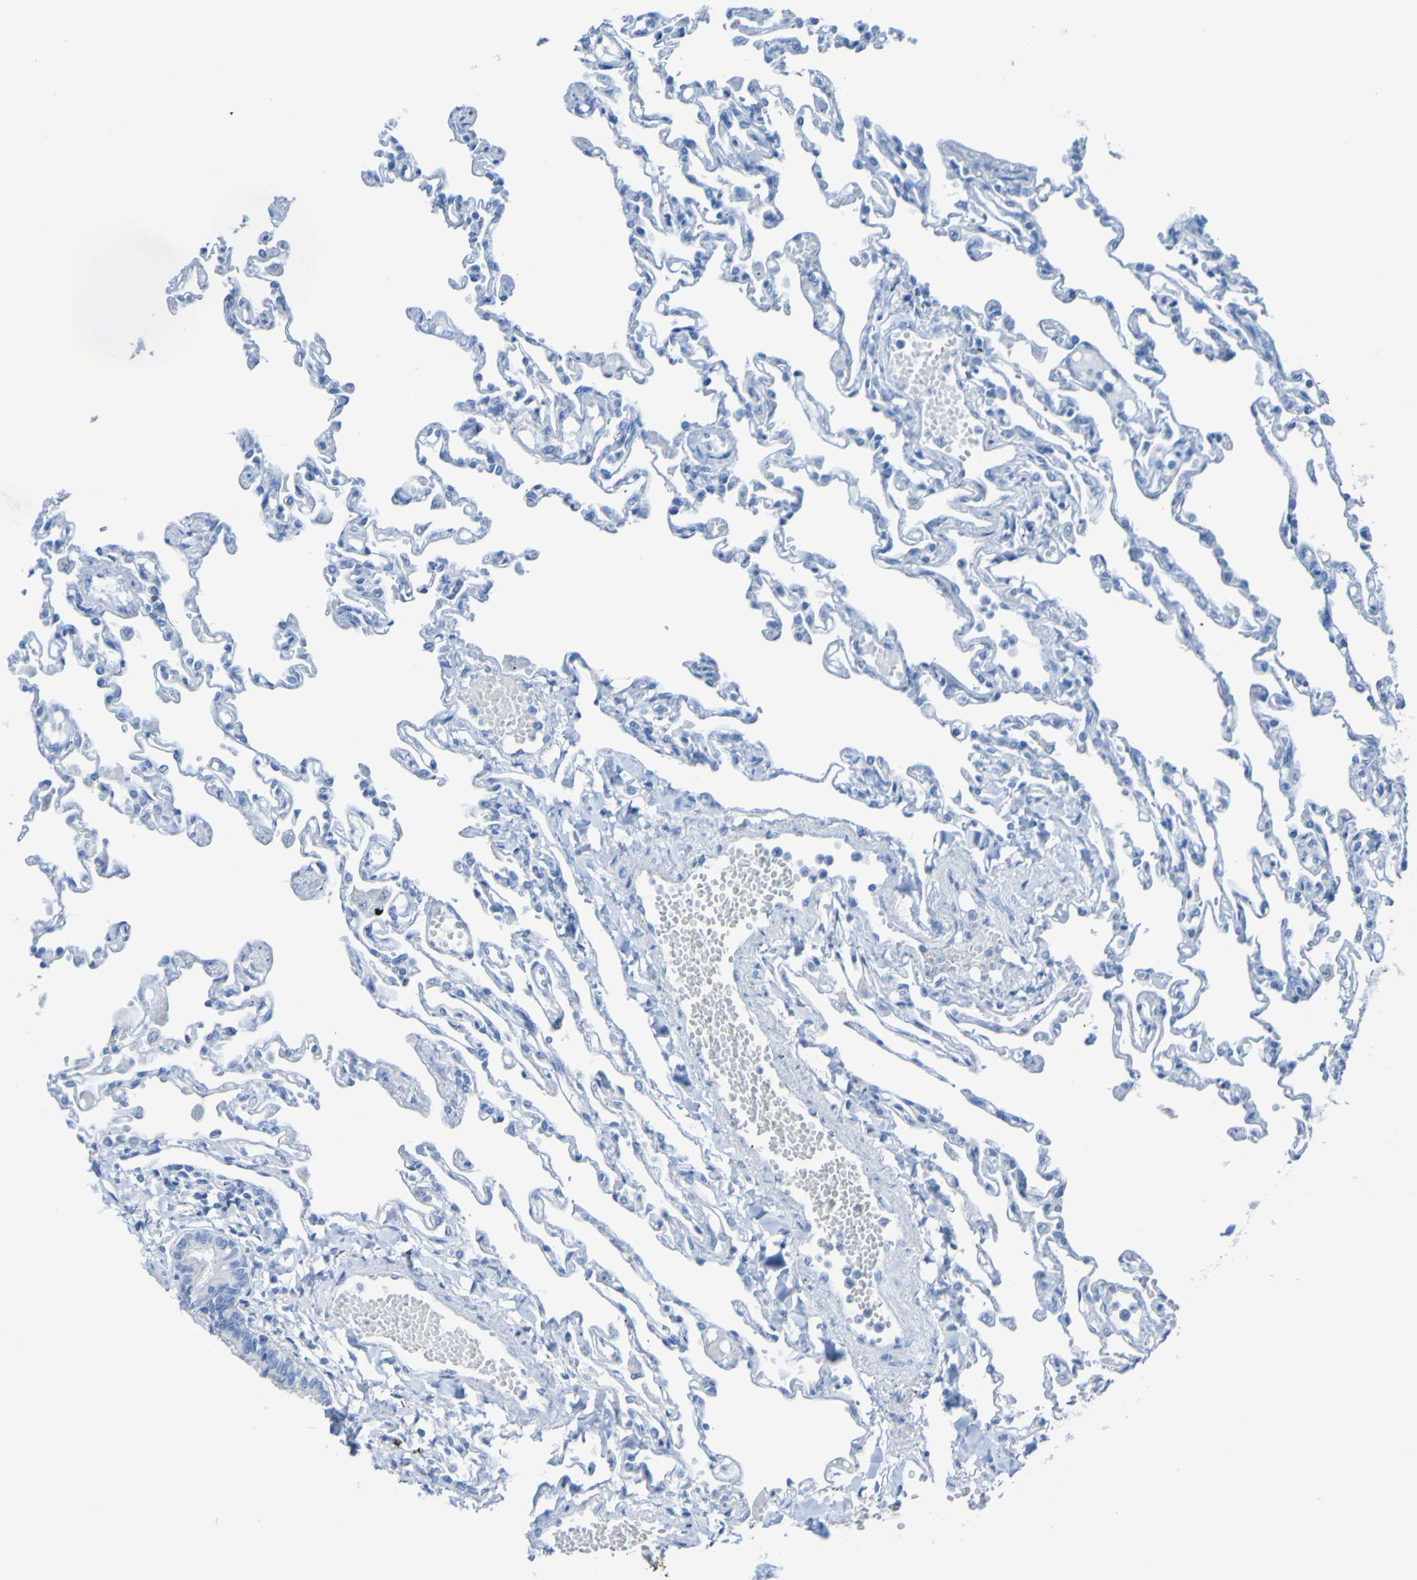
{"staining": {"intensity": "negative", "quantity": "none", "location": "none"}, "tissue": "lung", "cell_type": "Alveolar cells", "image_type": "normal", "snomed": [{"axis": "morphology", "description": "Normal tissue, NOS"}, {"axis": "topography", "description": "Lung"}], "caption": "DAB (3,3'-diaminobenzidine) immunohistochemical staining of benign lung demonstrates no significant positivity in alveolar cells.", "gene": "ACMSD", "patient": {"sex": "male", "age": 21}}